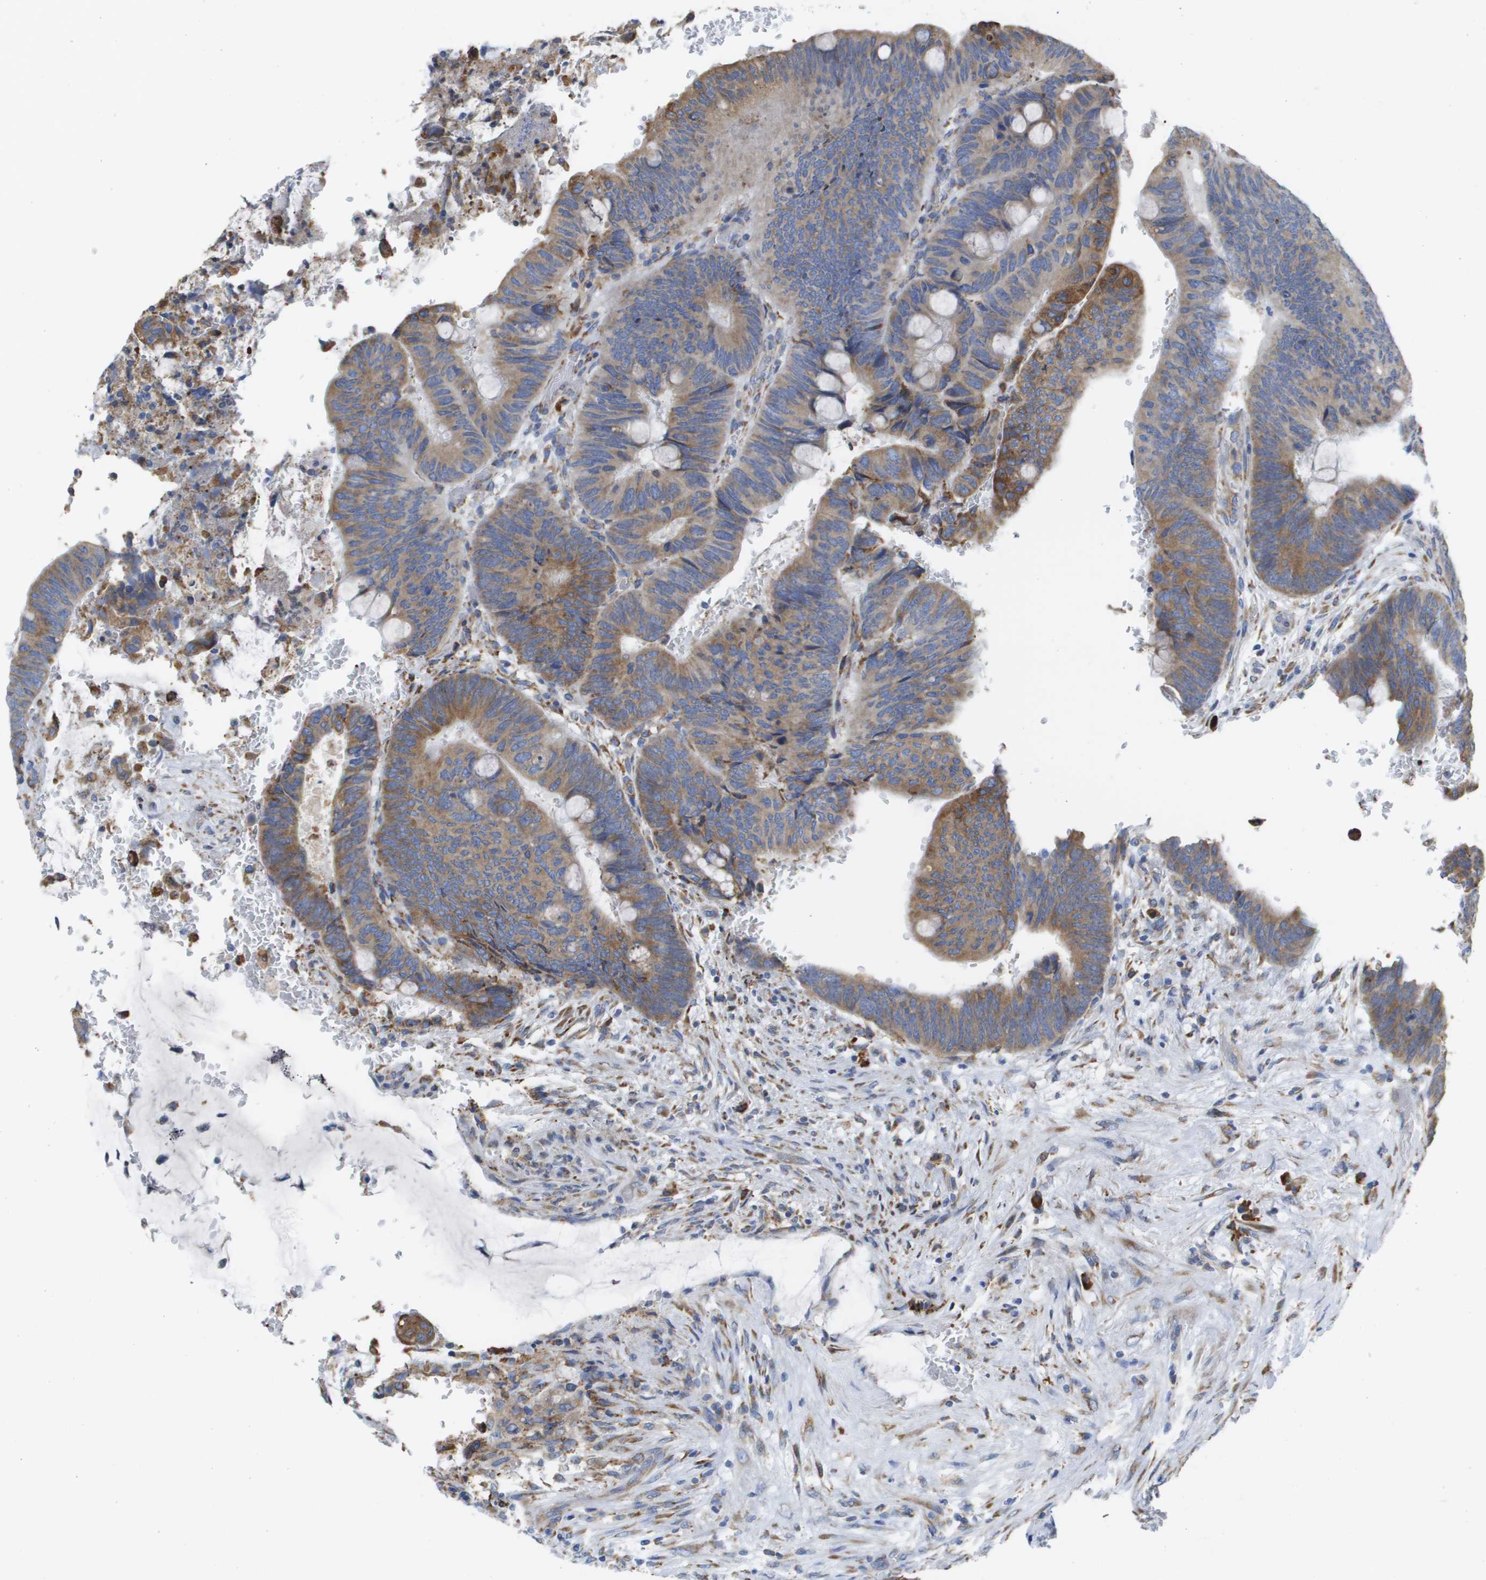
{"staining": {"intensity": "moderate", "quantity": ">75%", "location": "cytoplasmic/membranous"}, "tissue": "colorectal cancer", "cell_type": "Tumor cells", "image_type": "cancer", "snomed": [{"axis": "morphology", "description": "Normal tissue, NOS"}, {"axis": "morphology", "description": "Adenocarcinoma, NOS"}, {"axis": "topography", "description": "Rectum"}], "caption": "Brown immunohistochemical staining in human colorectal cancer demonstrates moderate cytoplasmic/membranous positivity in approximately >75% of tumor cells.", "gene": "SDR42E1", "patient": {"sex": "male", "age": 92}}